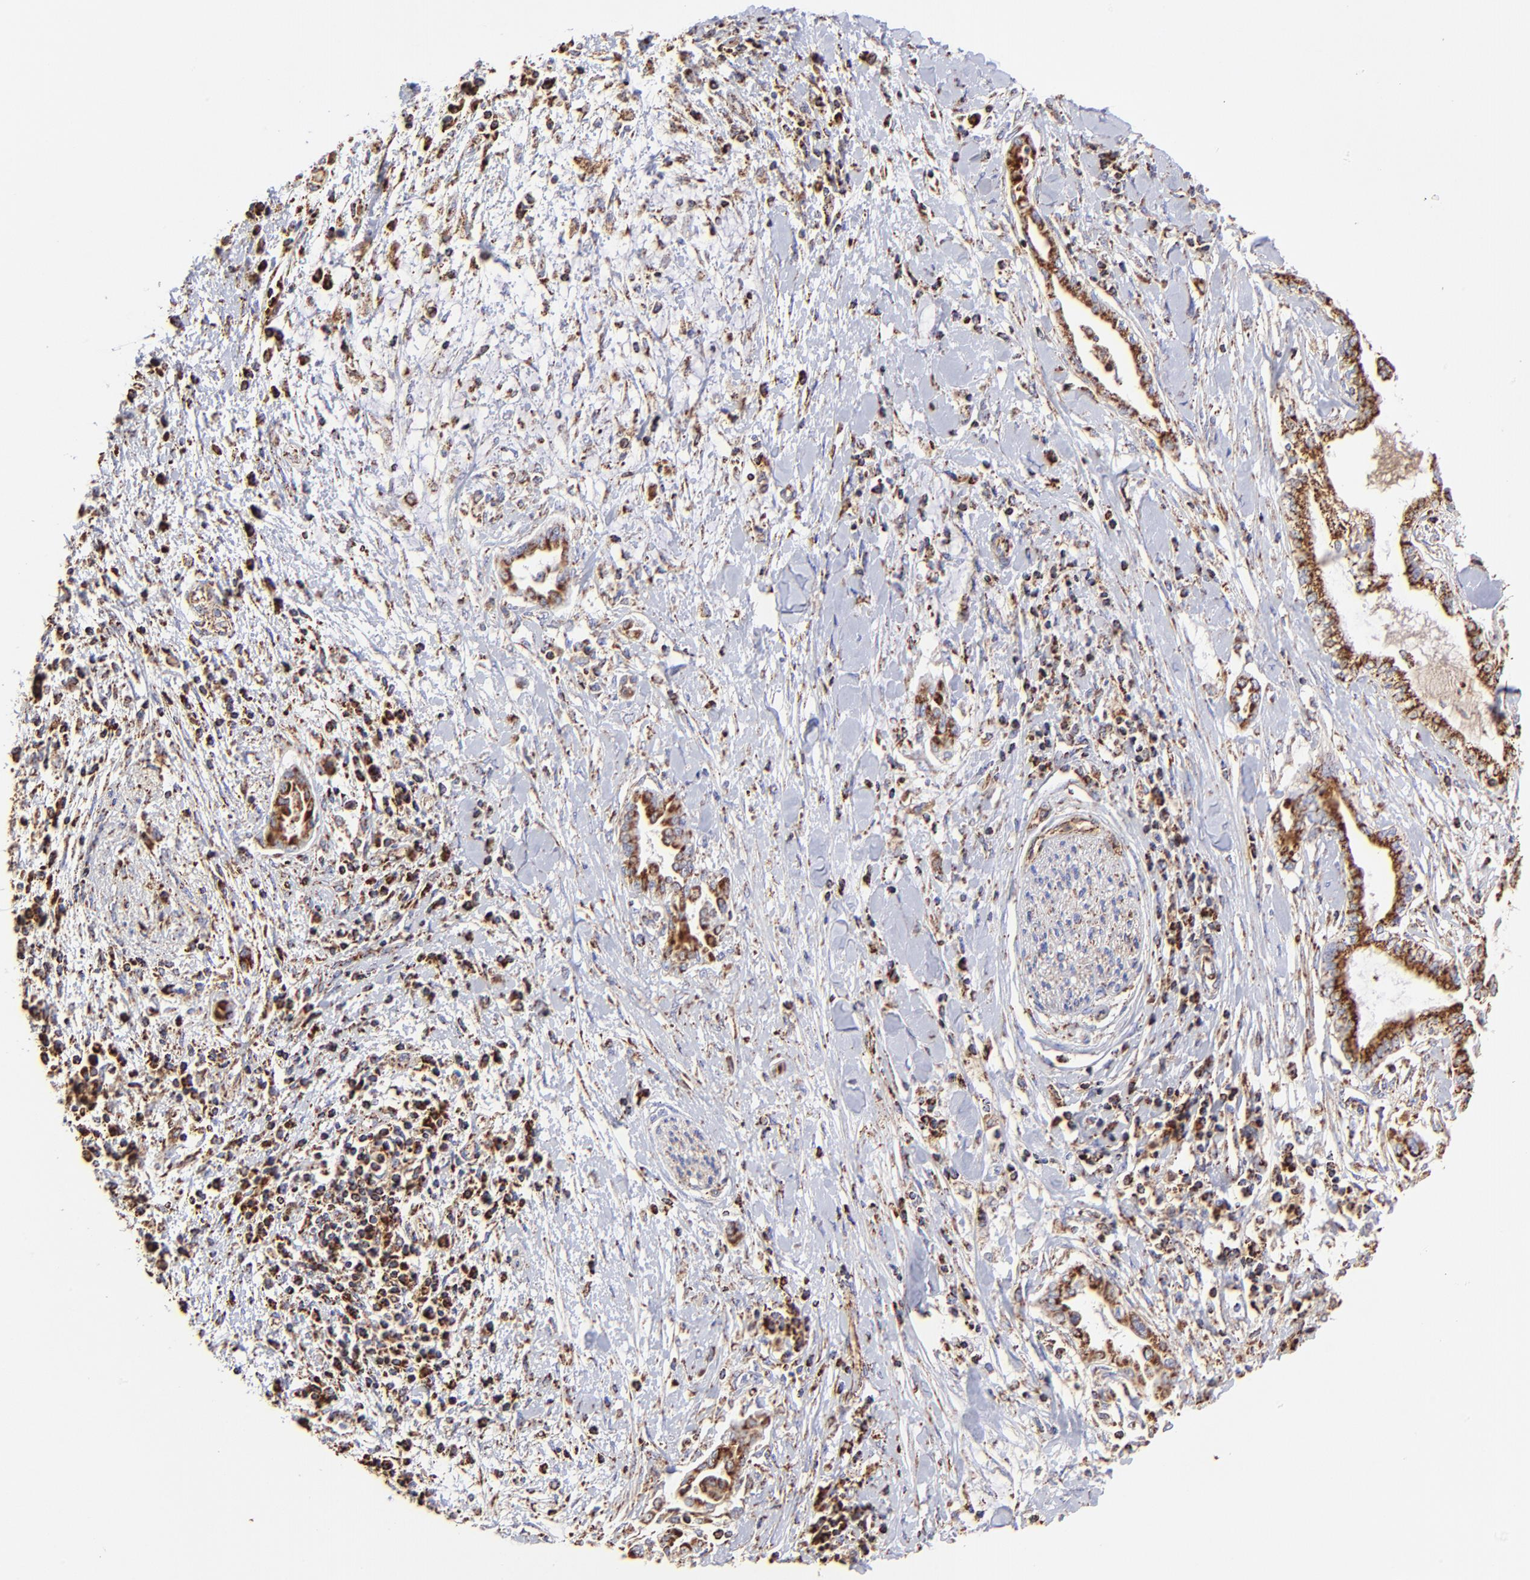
{"staining": {"intensity": "moderate", "quantity": ">75%", "location": "cytoplasmic/membranous"}, "tissue": "pancreatic cancer", "cell_type": "Tumor cells", "image_type": "cancer", "snomed": [{"axis": "morphology", "description": "Adenocarcinoma, NOS"}, {"axis": "topography", "description": "Pancreas"}], "caption": "The histopathology image reveals a brown stain indicating the presence of a protein in the cytoplasmic/membranous of tumor cells in adenocarcinoma (pancreatic). Using DAB (3,3'-diaminobenzidine) (brown) and hematoxylin (blue) stains, captured at high magnification using brightfield microscopy.", "gene": "ECH1", "patient": {"sex": "female", "age": 64}}